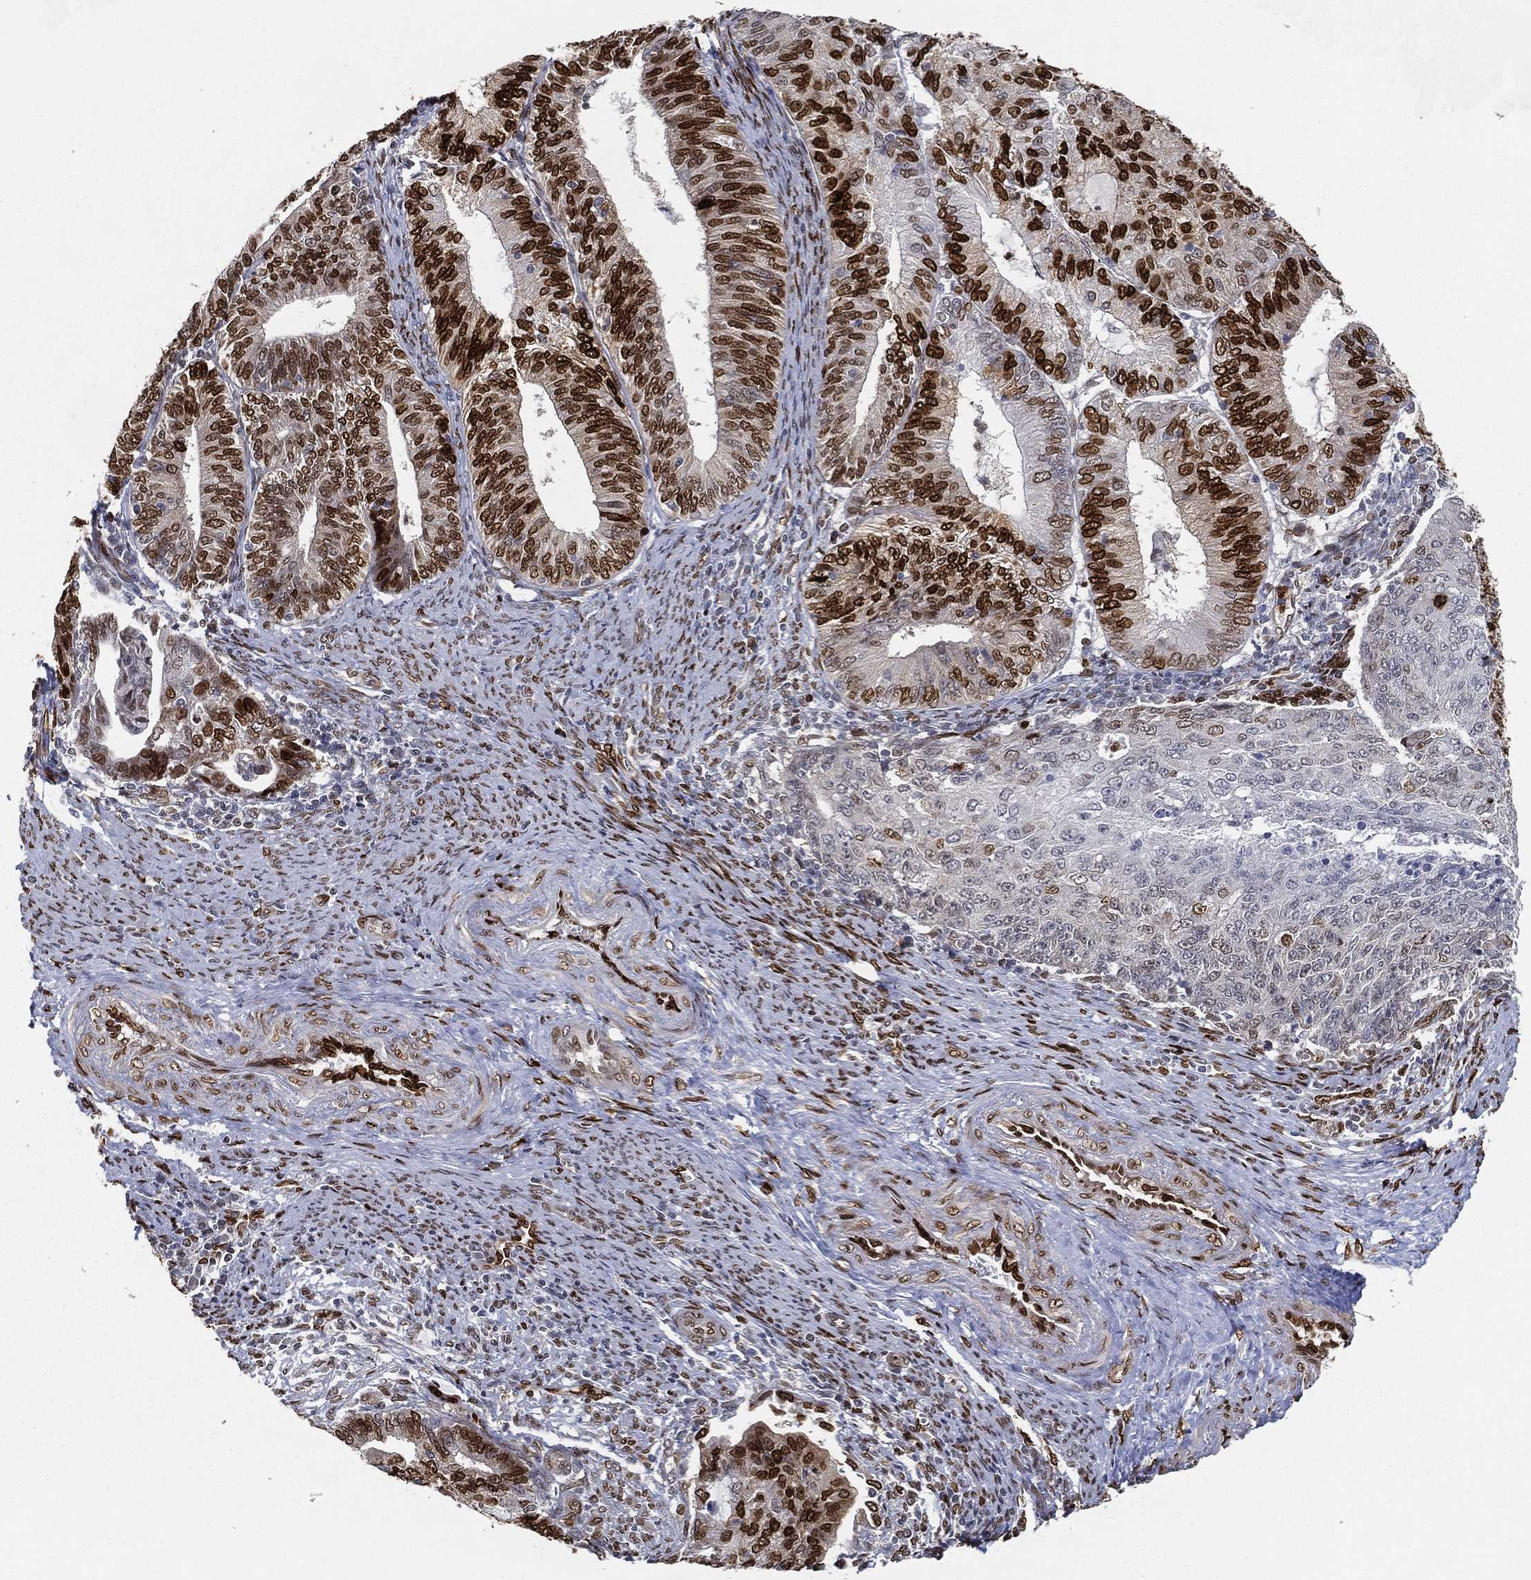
{"staining": {"intensity": "strong", "quantity": "25%-75%", "location": "nuclear"}, "tissue": "endometrial cancer", "cell_type": "Tumor cells", "image_type": "cancer", "snomed": [{"axis": "morphology", "description": "Adenocarcinoma, NOS"}, {"axis": "topography", "description": "Endometrium"}], "caption": "Immunohistochemical staining of endometrial adenocarcinoma exhibits high levels of strong nuclear positivity in approximately 25%-75% of tumor cells.", "gene": "LMNB1", "patient": {"sex": "female", "age": 82}}